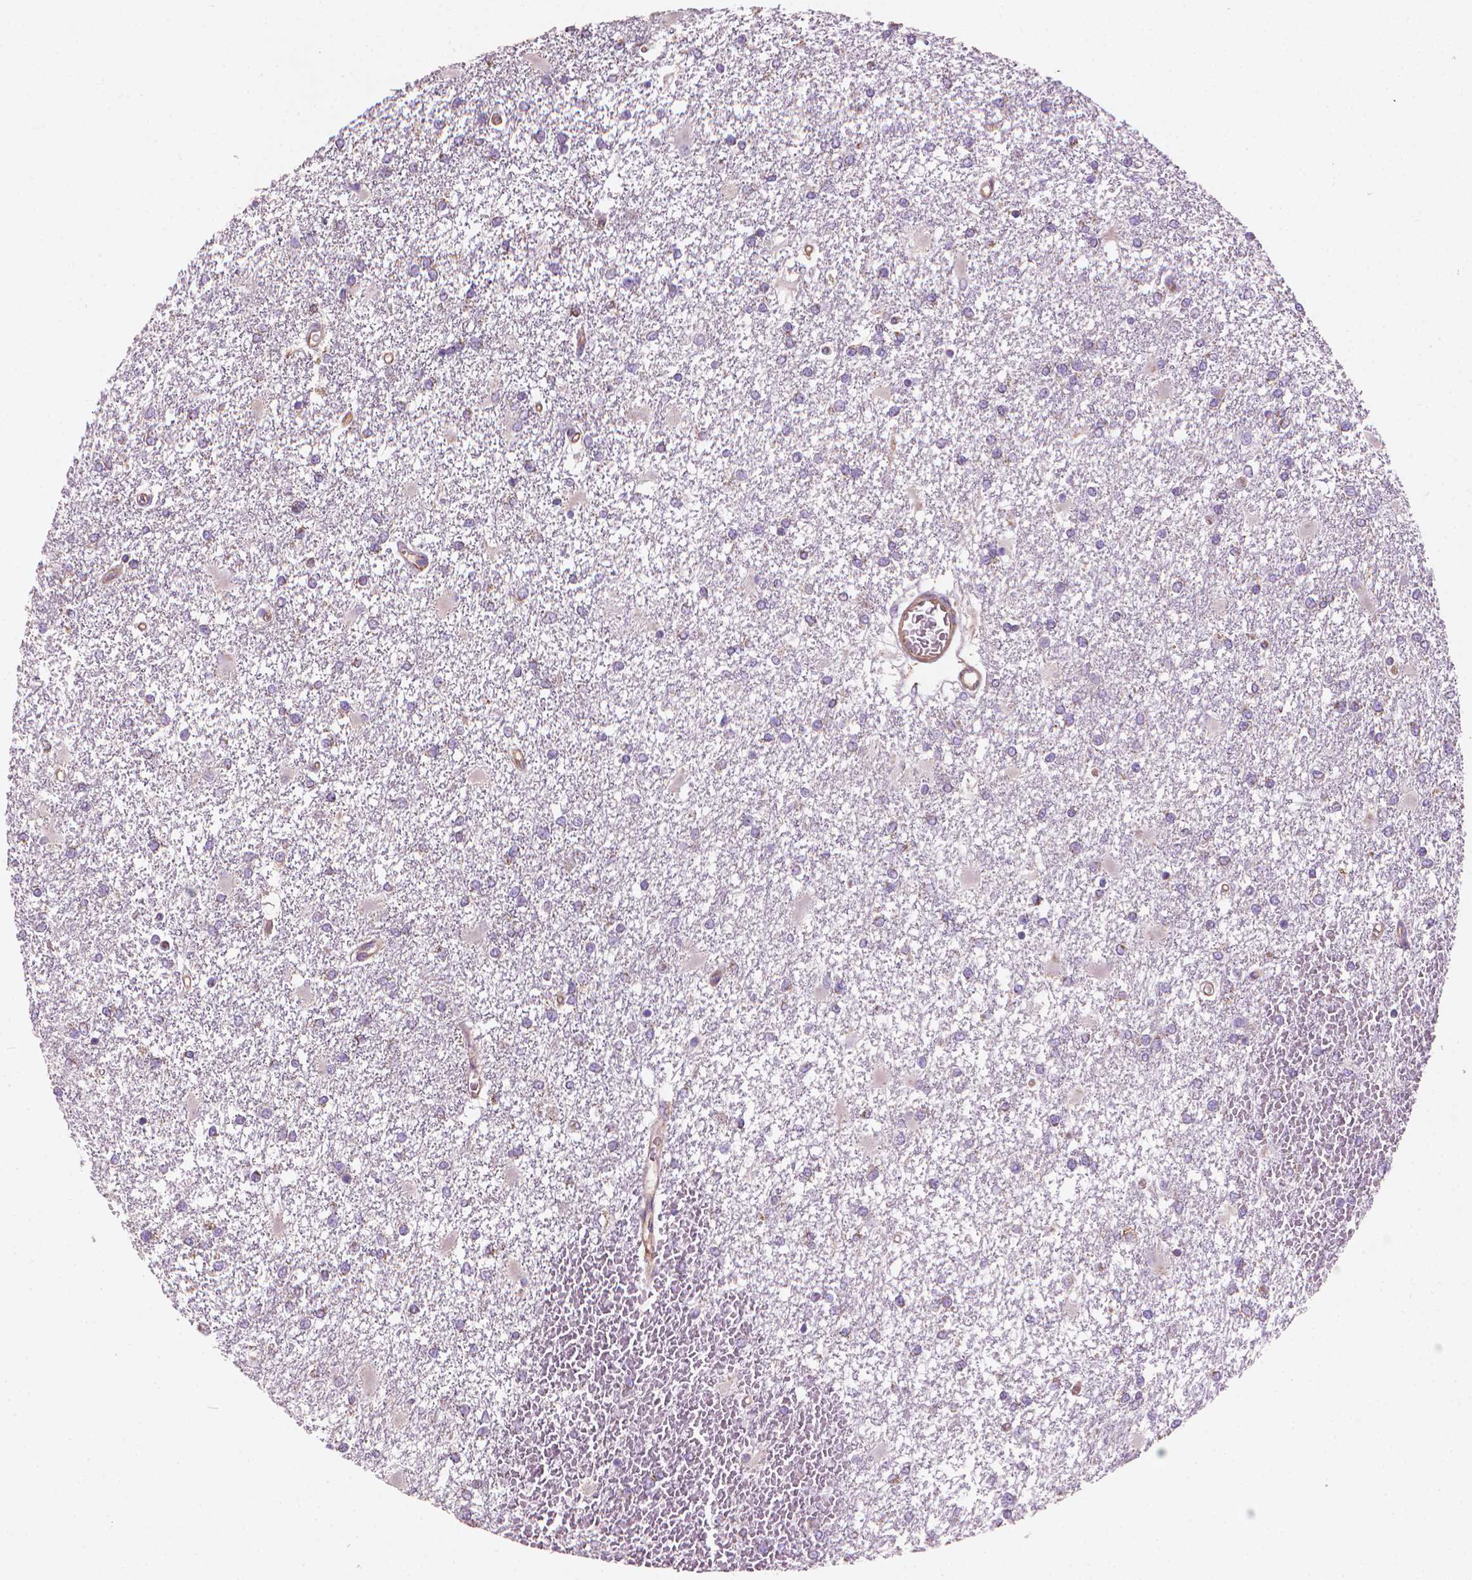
{"staining": {"intensity": "negative", "quantity": "none", "location": "none"}, "tissue": "glioma", "cell_type": "Tumor cells", "image_type": "cancer", "snomed": [{"axis": "morphology", "description": "Glioma, malignant, High grade"}, {"axis": "topography", "description": "Cerebral cortex"}], "caption": "DAB (3,3'-diaminobenzidine) immunohistochemical staining of malignant high-grade glioma displays no significant expression in tumor cells.", "gene": "TTC29", "patient": {"sex": "male", "age": 79}}